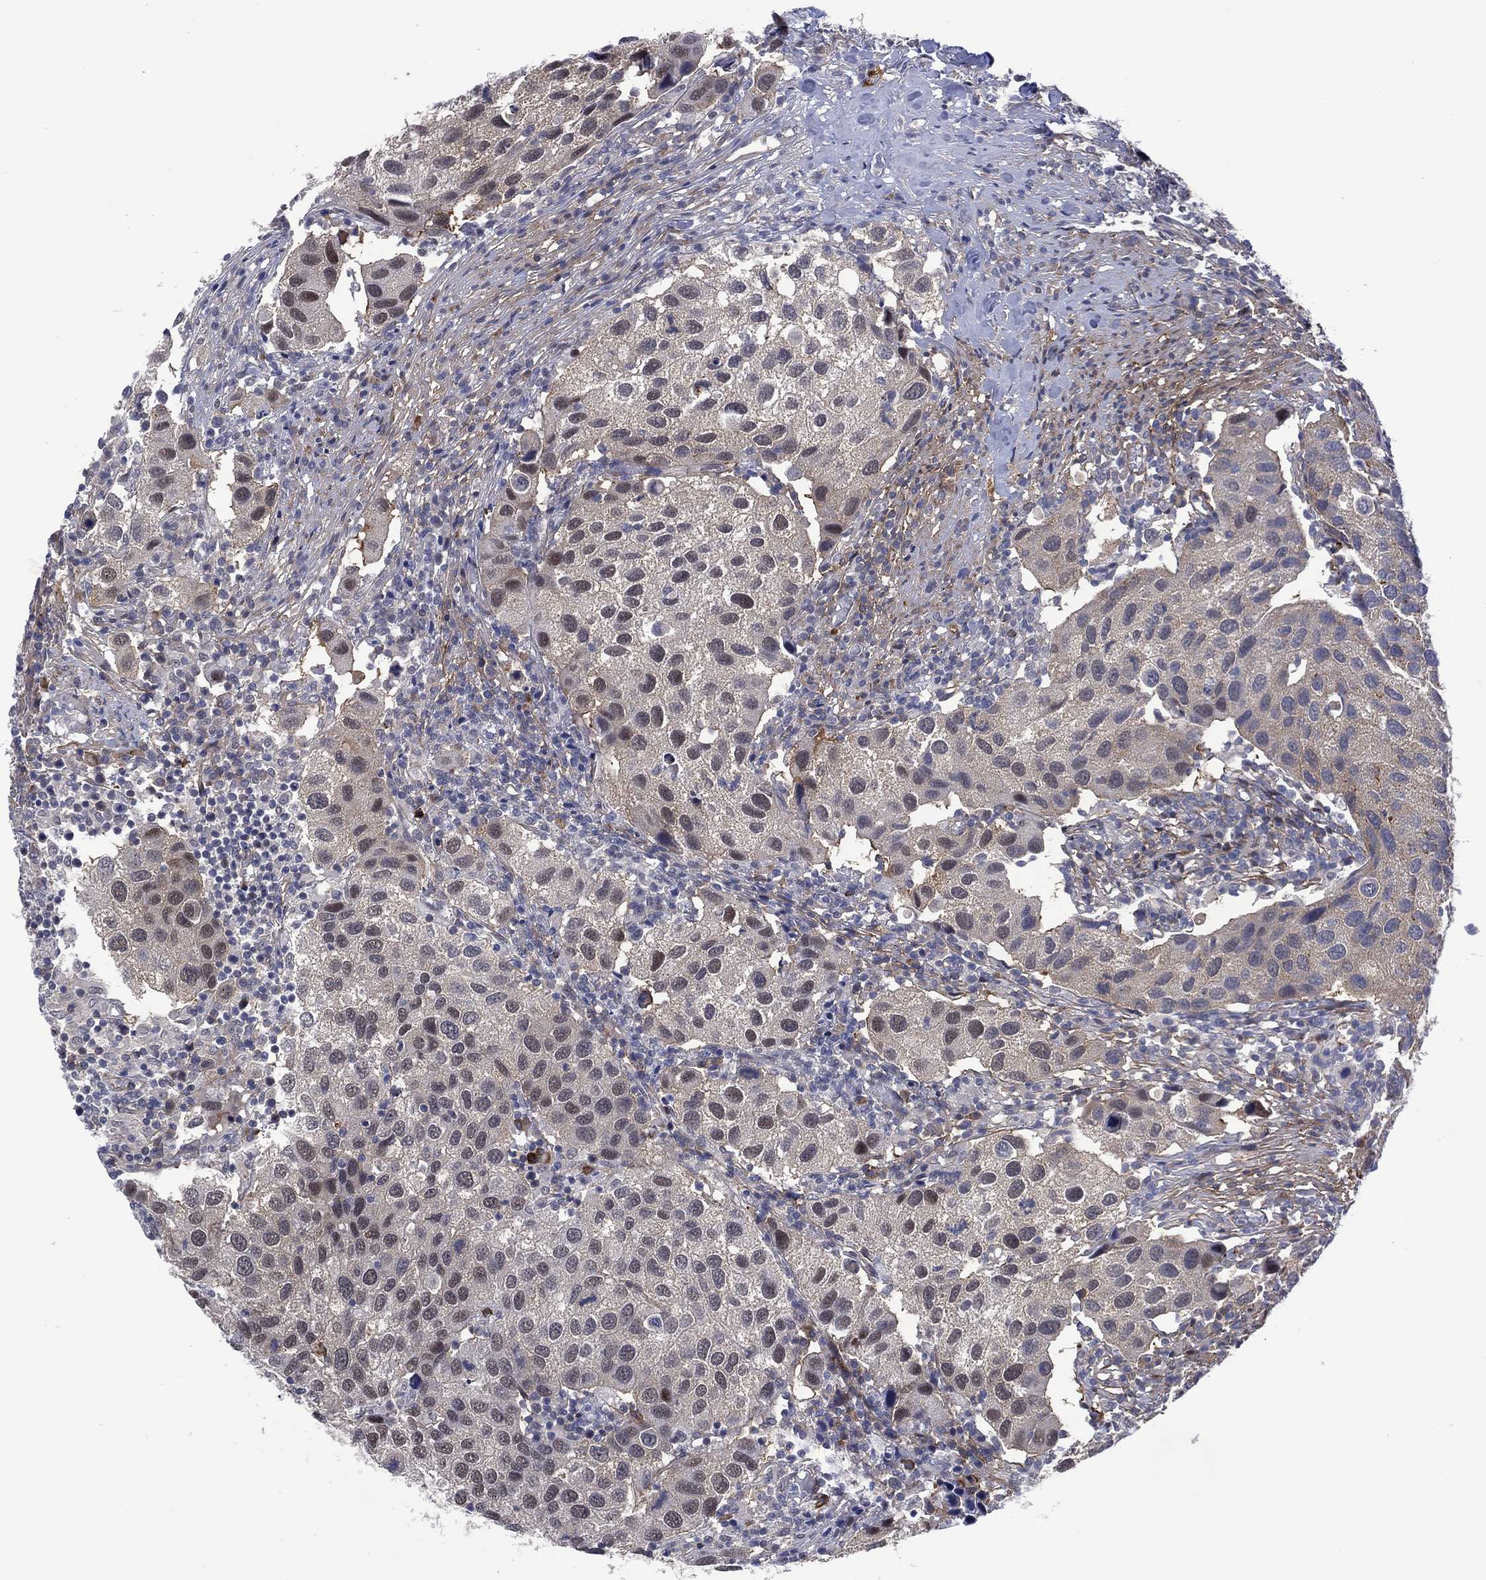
{"staining": {"intensity": "weak", "quantity": "<25%", "location": "nuclear"}, "tissue": "urothelial cancer", "cell_type": "Tumor cells", "image_type": "cancer", "snomed": [{"axis": "morphology", "description": "Urothelial carcinoma, High grade"}, {"axis": "topography", "description": "Urinary bladder"}], "caption": "Micrograph shows no significant protein staining in tumor cells of urothelial cancer. (DAB (3,3'-diaminobenzidine) immunohistochemistry with hematoxylin counter stain).", "gene": "DPP4", "patient": {"sex": "male", "age": 79}}